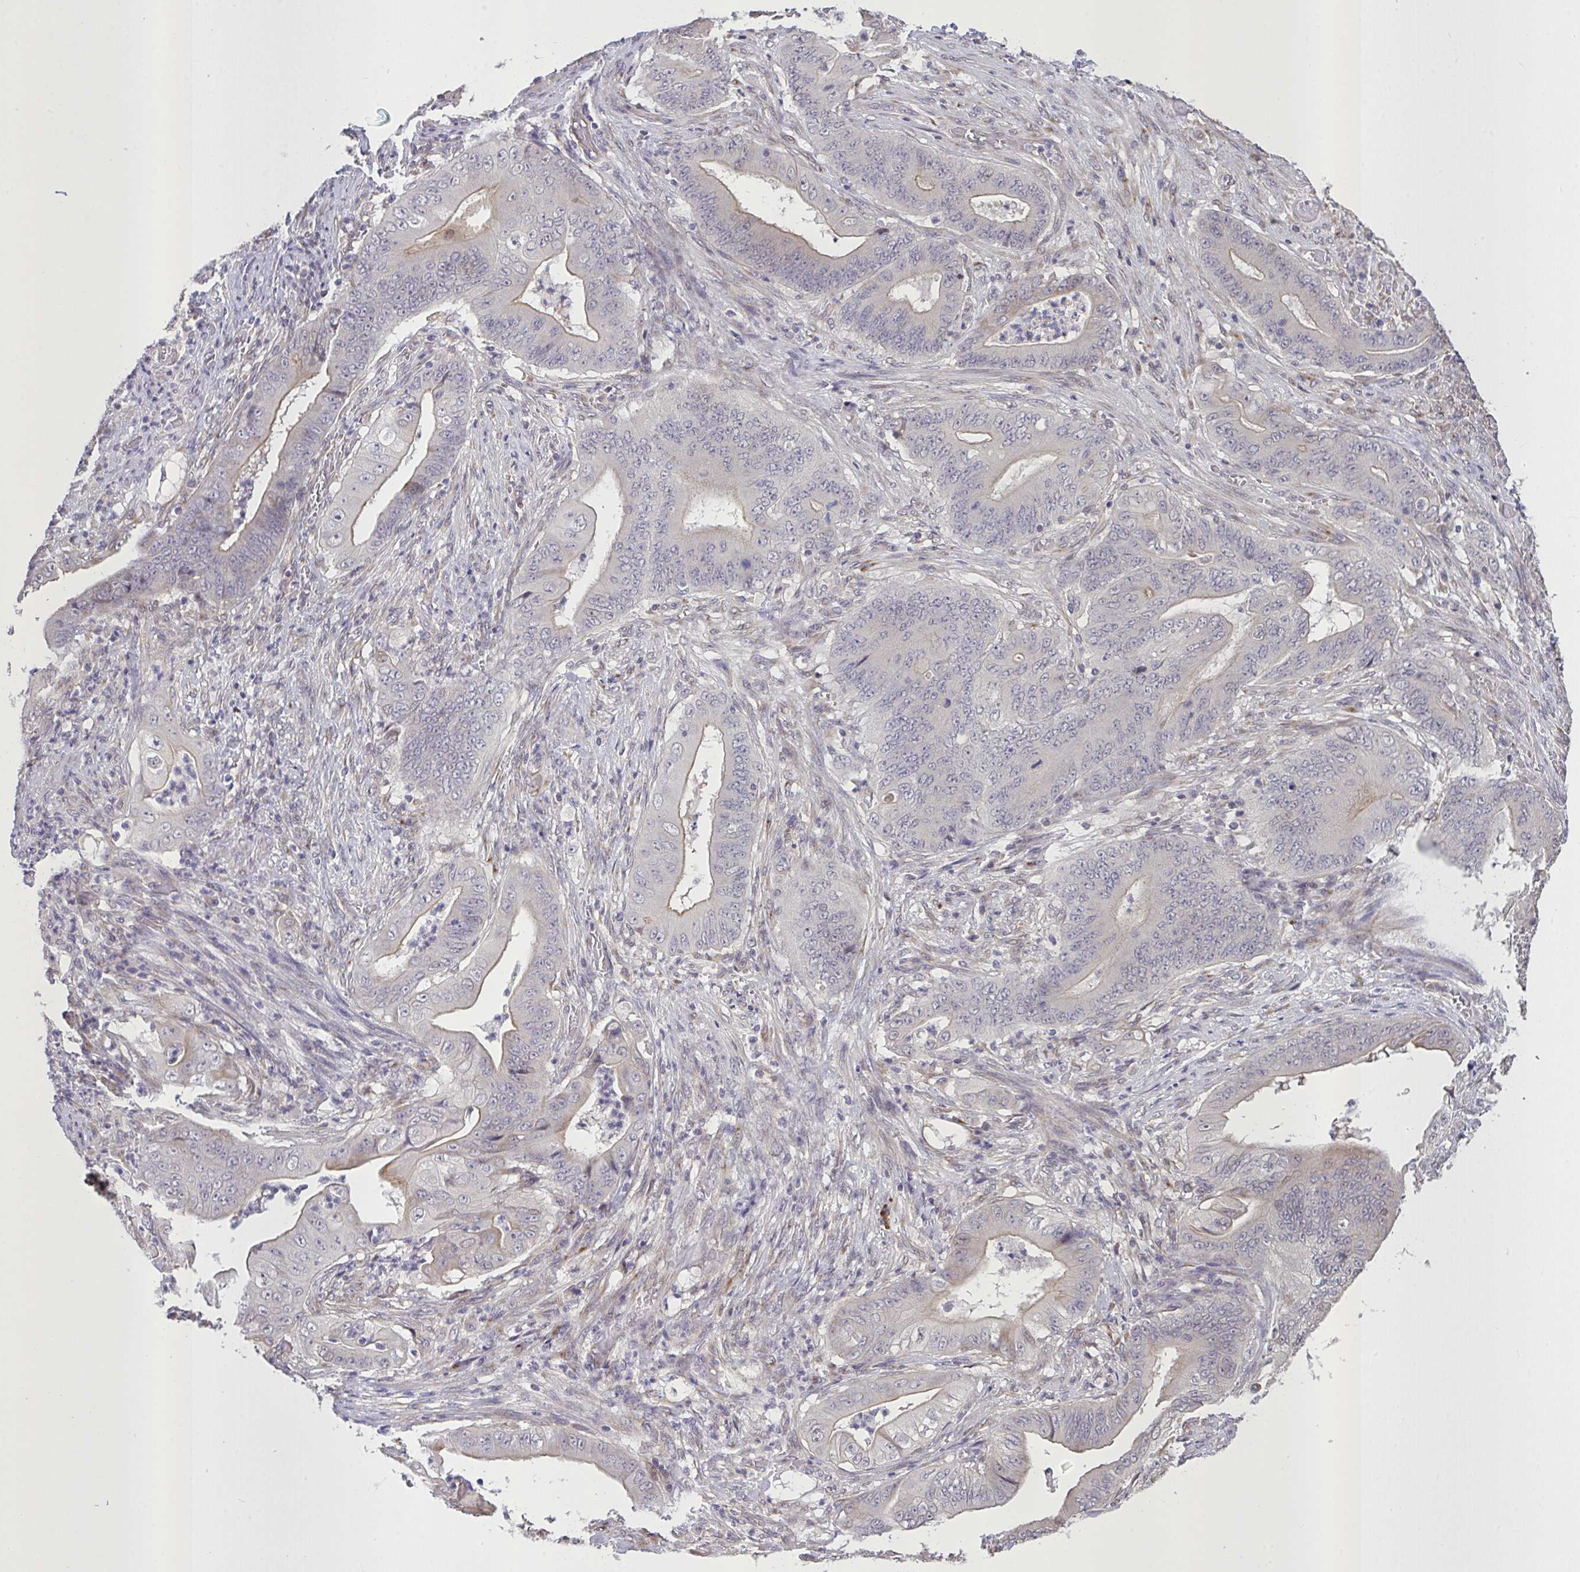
{"staining": {"intensity": "weak", "quantity": "<25%", "location": "cytoplasmic/membranous"}, "tissue": "stomach cancer", "cell_type": "Tumor cells", "image_type": "cancer", "snomed": [{"axis": "morphology", "description": "Adenocarcinoma, NOS"}, {"axis": "topography", "description": "Stomach"}], "caption": "The micrograph exhibits no staining of tumor cells in stomach adenocarcinoma. (Brightfield microscopy of DAB (3,3'-diaminobenzidine) IHC at high magnification).", "gene": "MRGPRX2", "patient": {"sex": "female", "age": 73}}